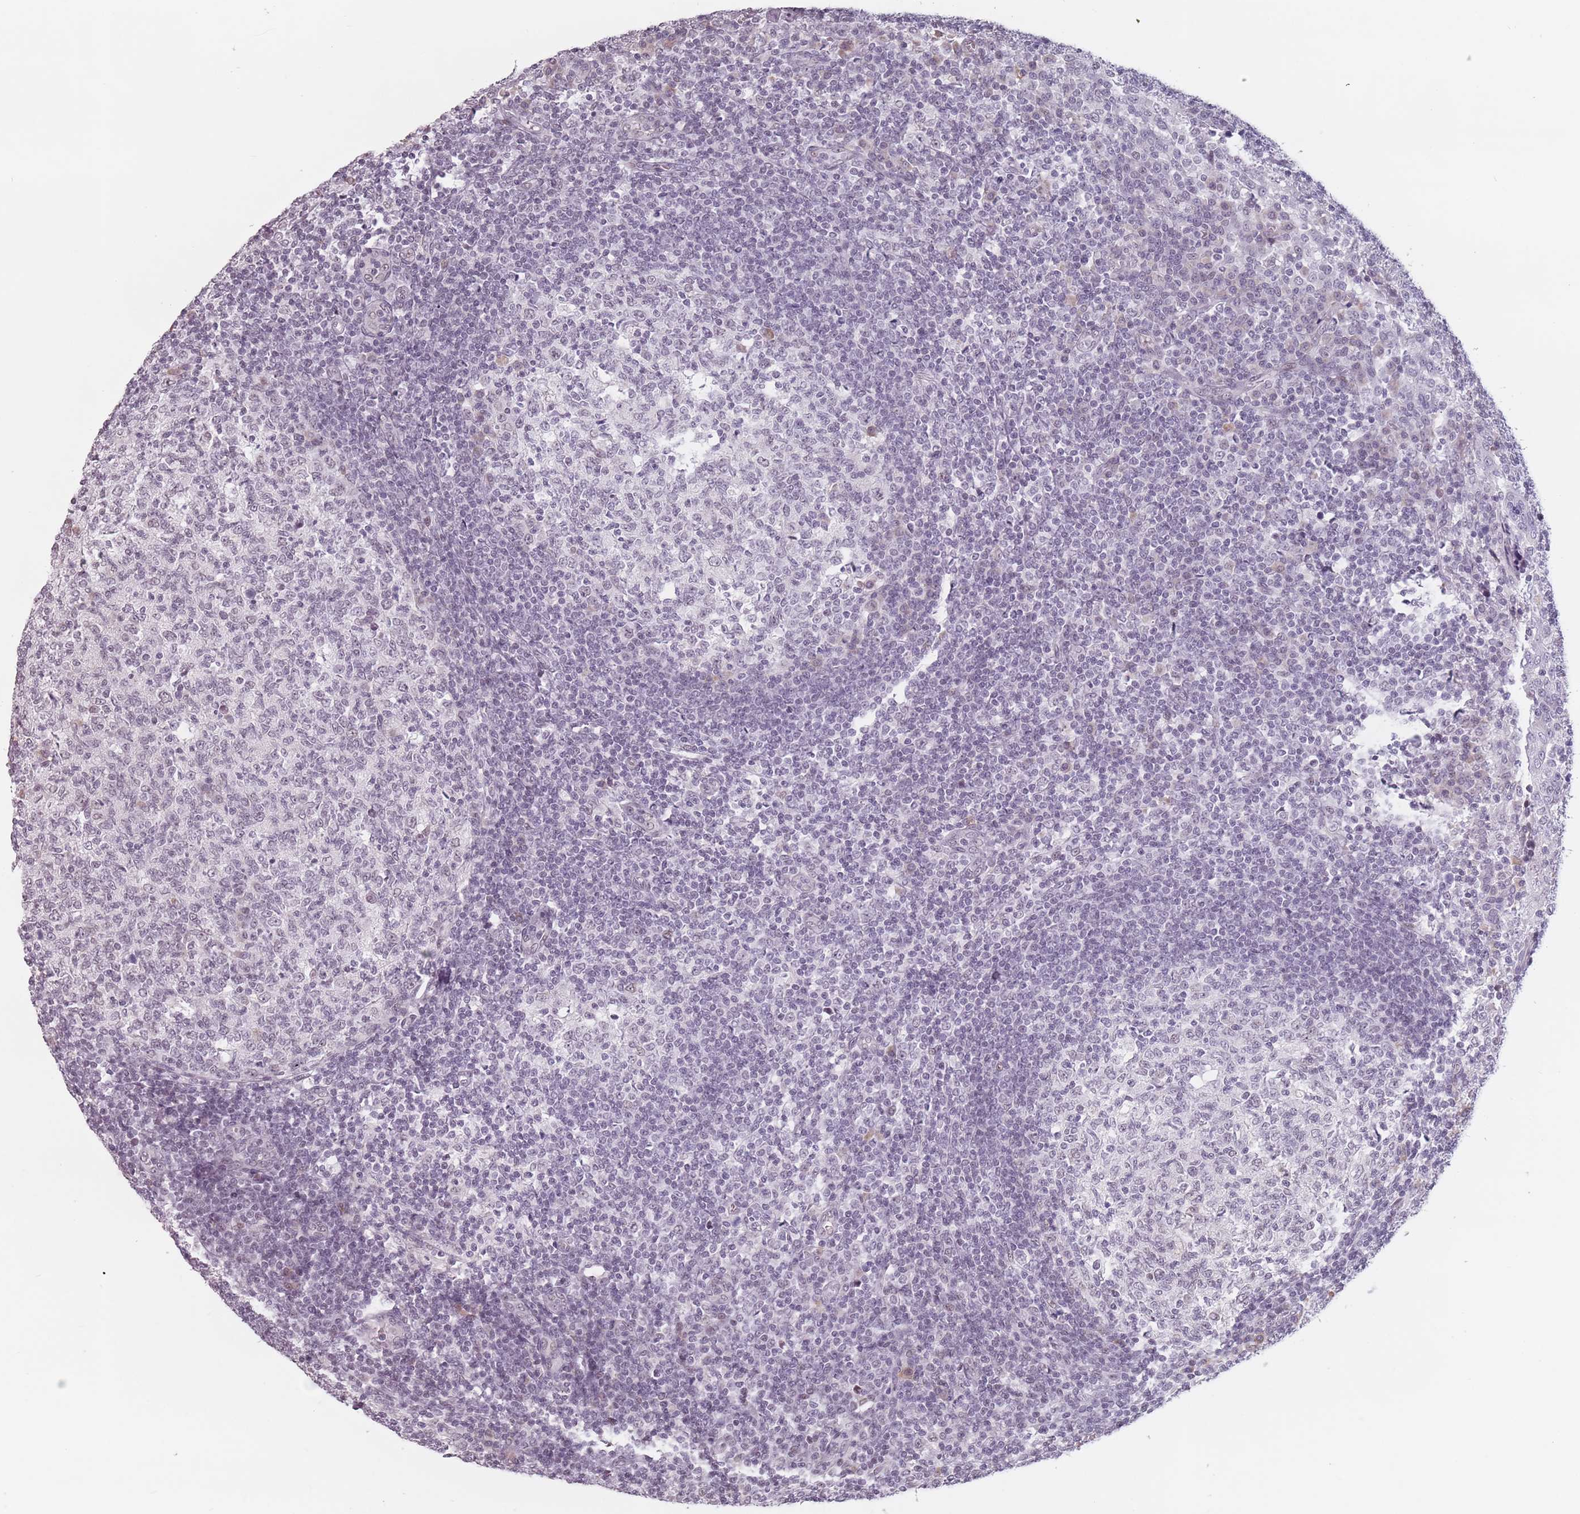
{"staining": {"intensity": "weak", "quantity": "<25%", "location": "nuclear"}, "tissue": "tonsil", "cell_type": "Germinal center cells", "image_type": "normal", "snomed": [{"axis": "morphology", "description": "Normal tissue, NOS"}, {"axis": "topography", "description": "Tonsil"}], "caption": "IHC histopathology image of normal tonsil: tonsil stained with DAB reveals no significant protein positivity in germinal center cells.", "gene": "PTCHD1", "patient": {"sex": "female", "age": 19}}